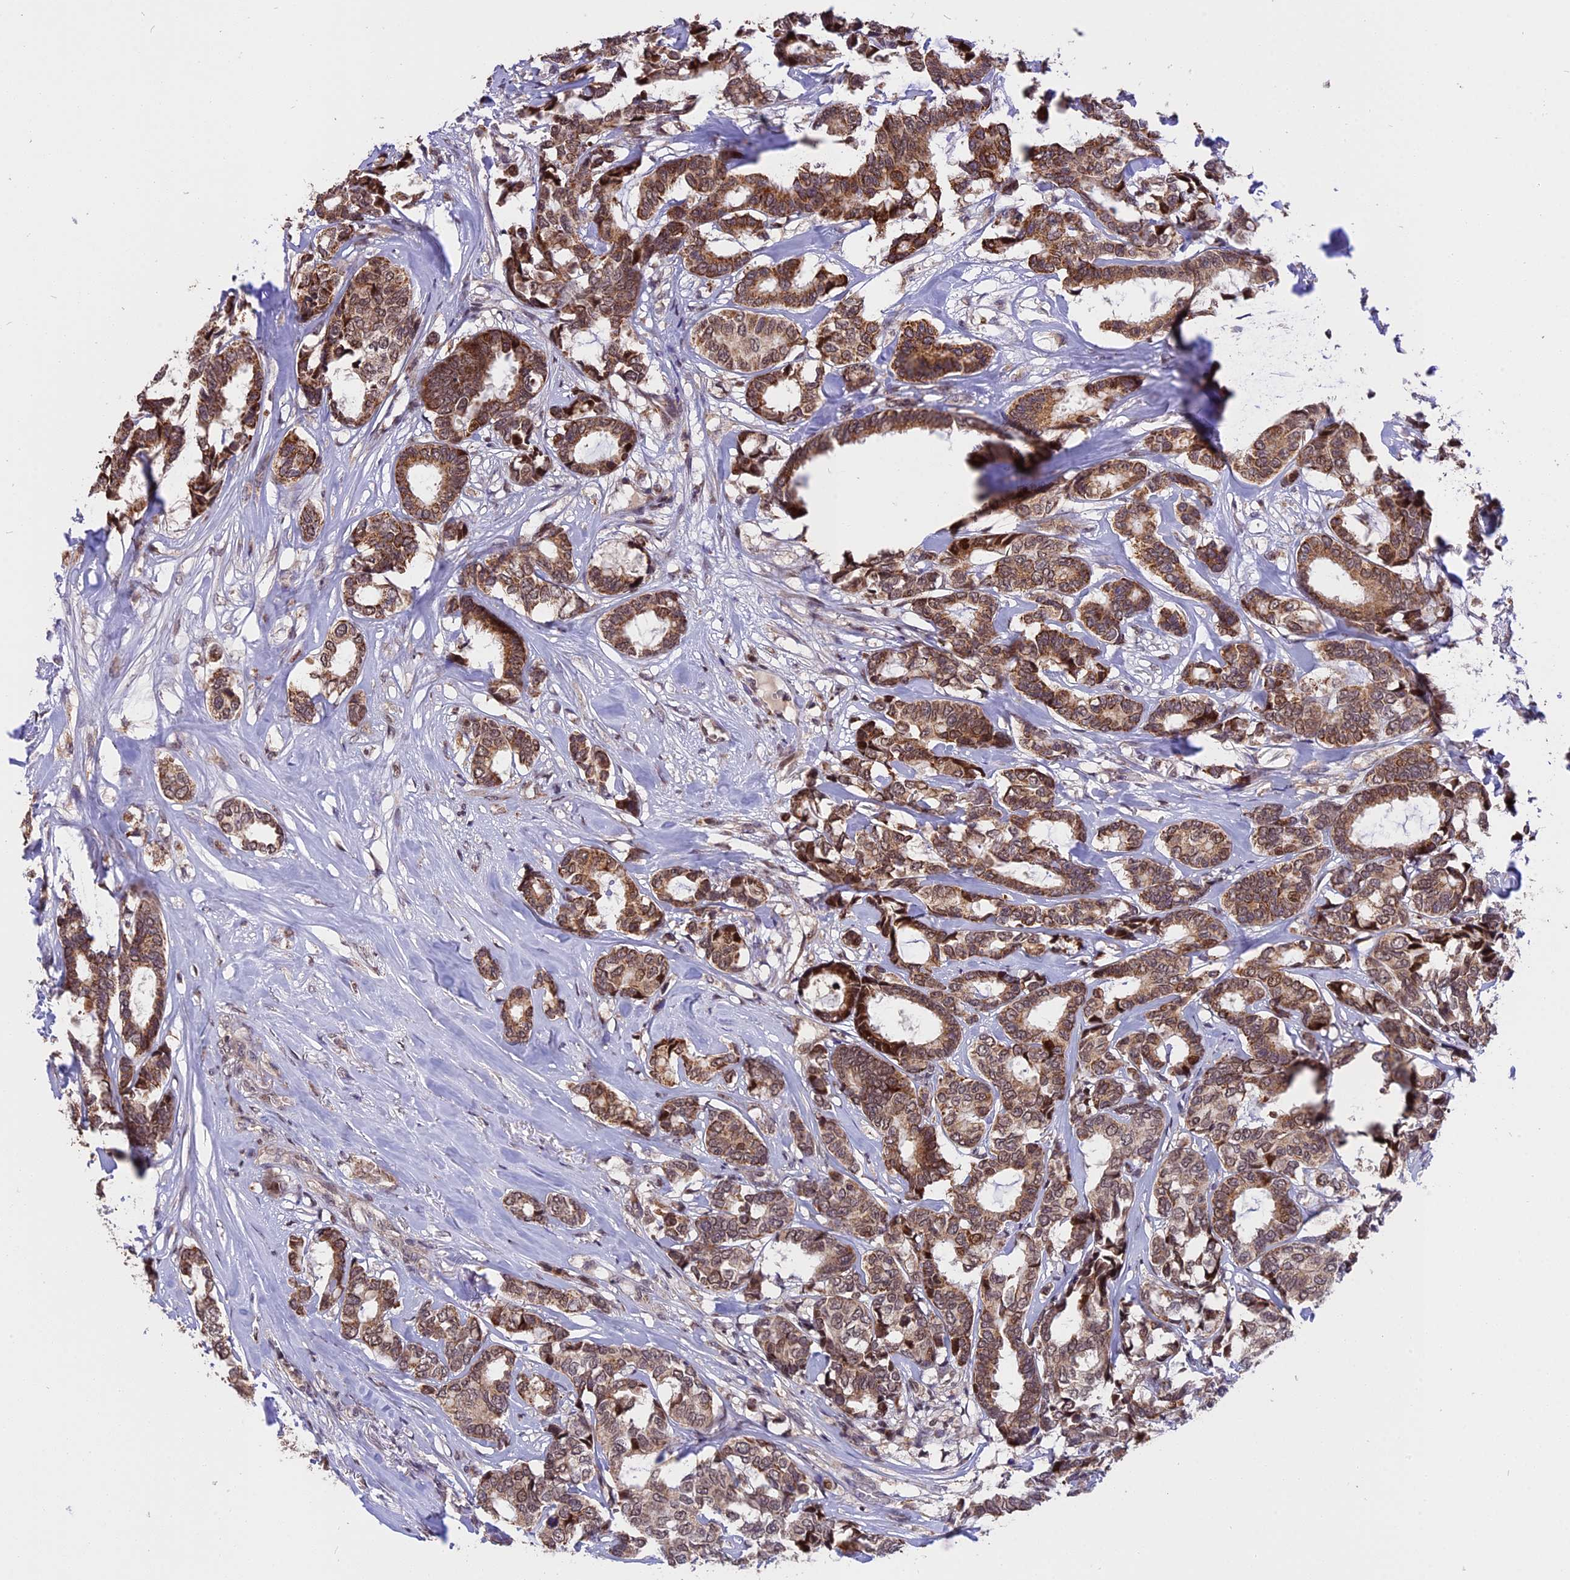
{"staining": {"intensity": "moderate", "quantity": ">75%", "location": "cytoplasmic/membranous,nuclear"}, "tissue": "breast cancer", "cell_type": "Tumor cells", "image_type": "cancer", "snomed": [{"axis": "morphology", "description": "Duct carcinoma"}, {"axis": "topography", "description": "Breast"}], "caption": "Immunohistochemical staining of breast cancer (infiltrating ductal carcinoma) demonstrates medium levels of moderate cytoplasmic/membranous and nuclear protein expression in about >75% of tumor cells. (Stains: DAB (3,3'-diaminobenzidine) in brown, nuclei in blue, Microscopy: brightfield microscopy at high magnification).", "gene": "RERGL", "patient": {"sex": "female", "age": 87}}